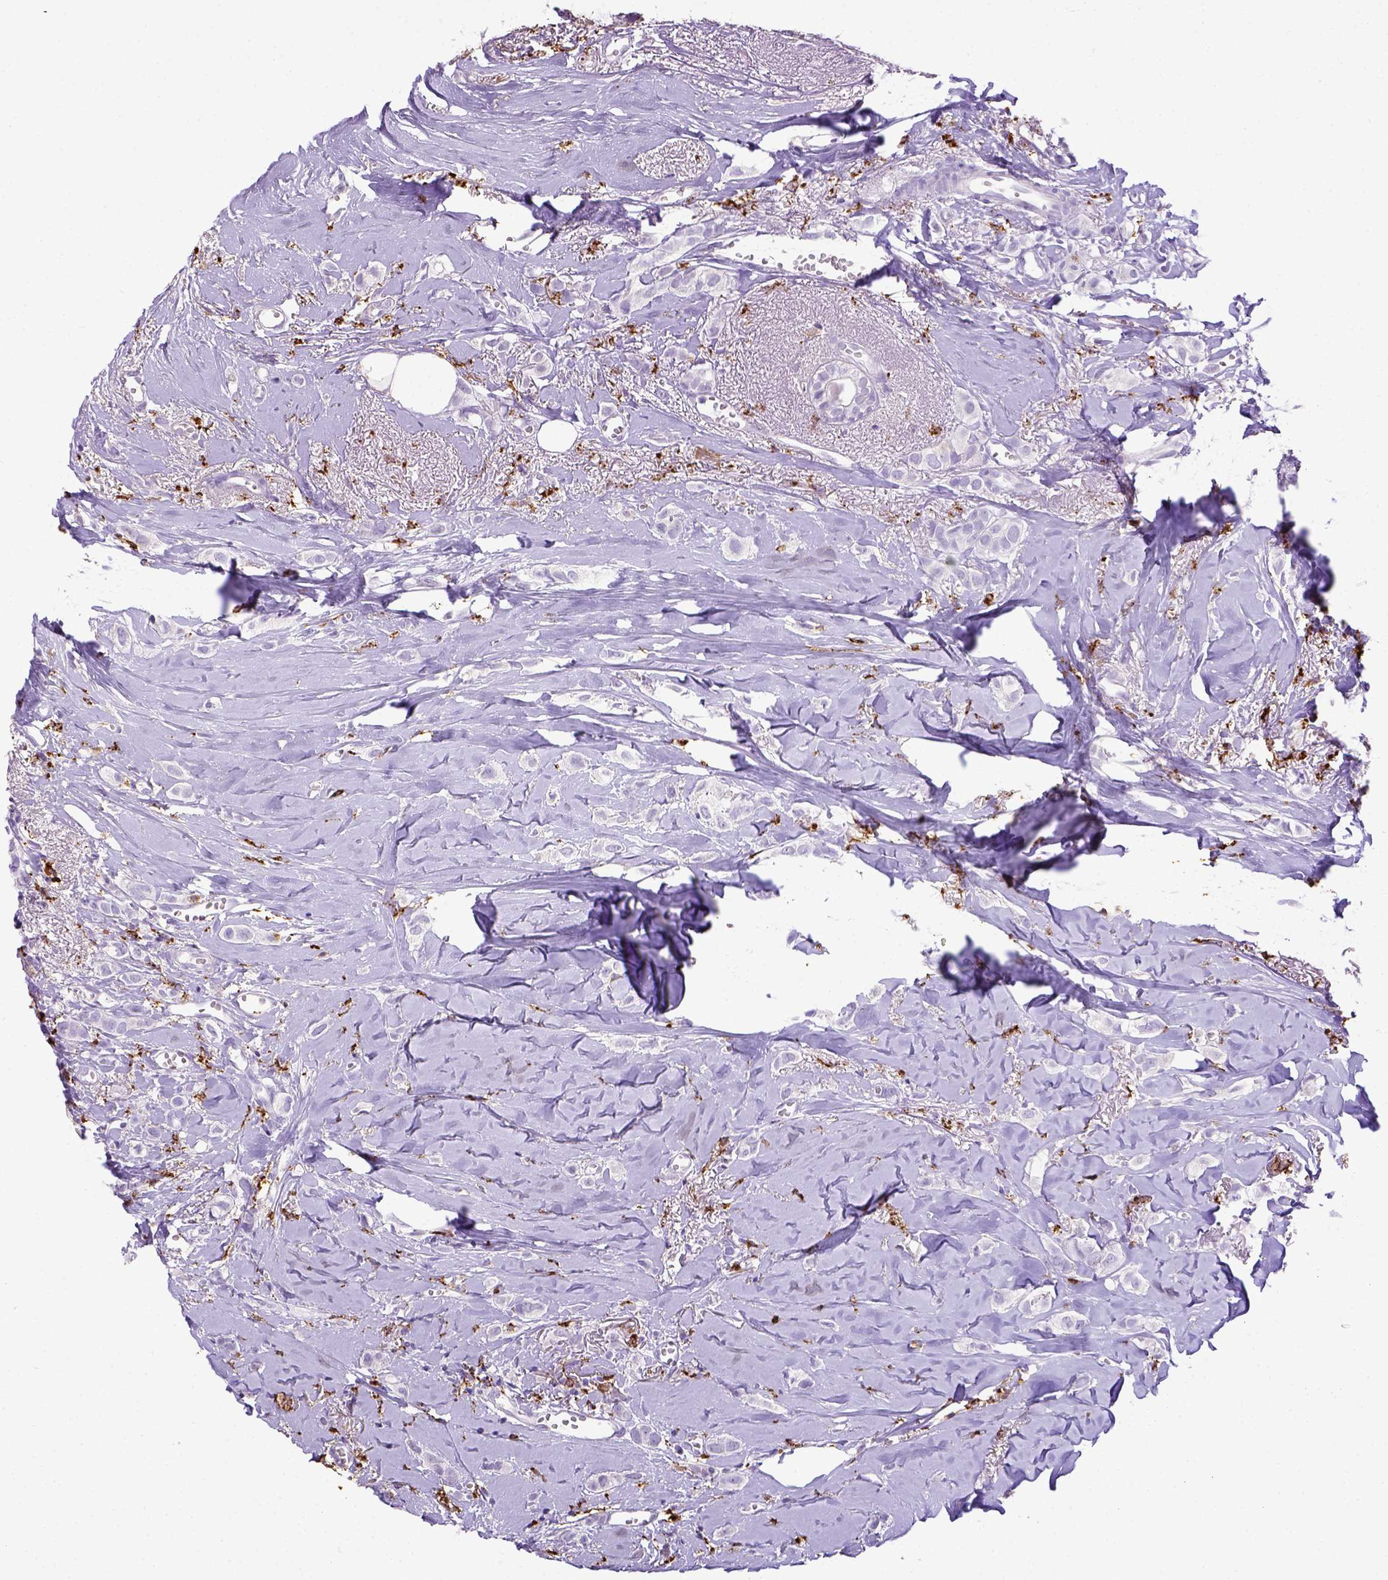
{"staining": {"intensity": "negative", "quantity": "none", "location": "none"}, "tissue": "breast cancer", "cell_type": "Tumor cells", "image_type": "cancer", "snomed": [{"axis": "morphology", "description": "Duct carcinoma"}, {"axis": "topography", "description": "Breast"}], "caption": "Photomicrograph shows no significant protein expression in tumor cells of breast cancer (invasive ductal carcinoma).", "gene": "CD68", "patient": {"sex": "female", "age": 85}}